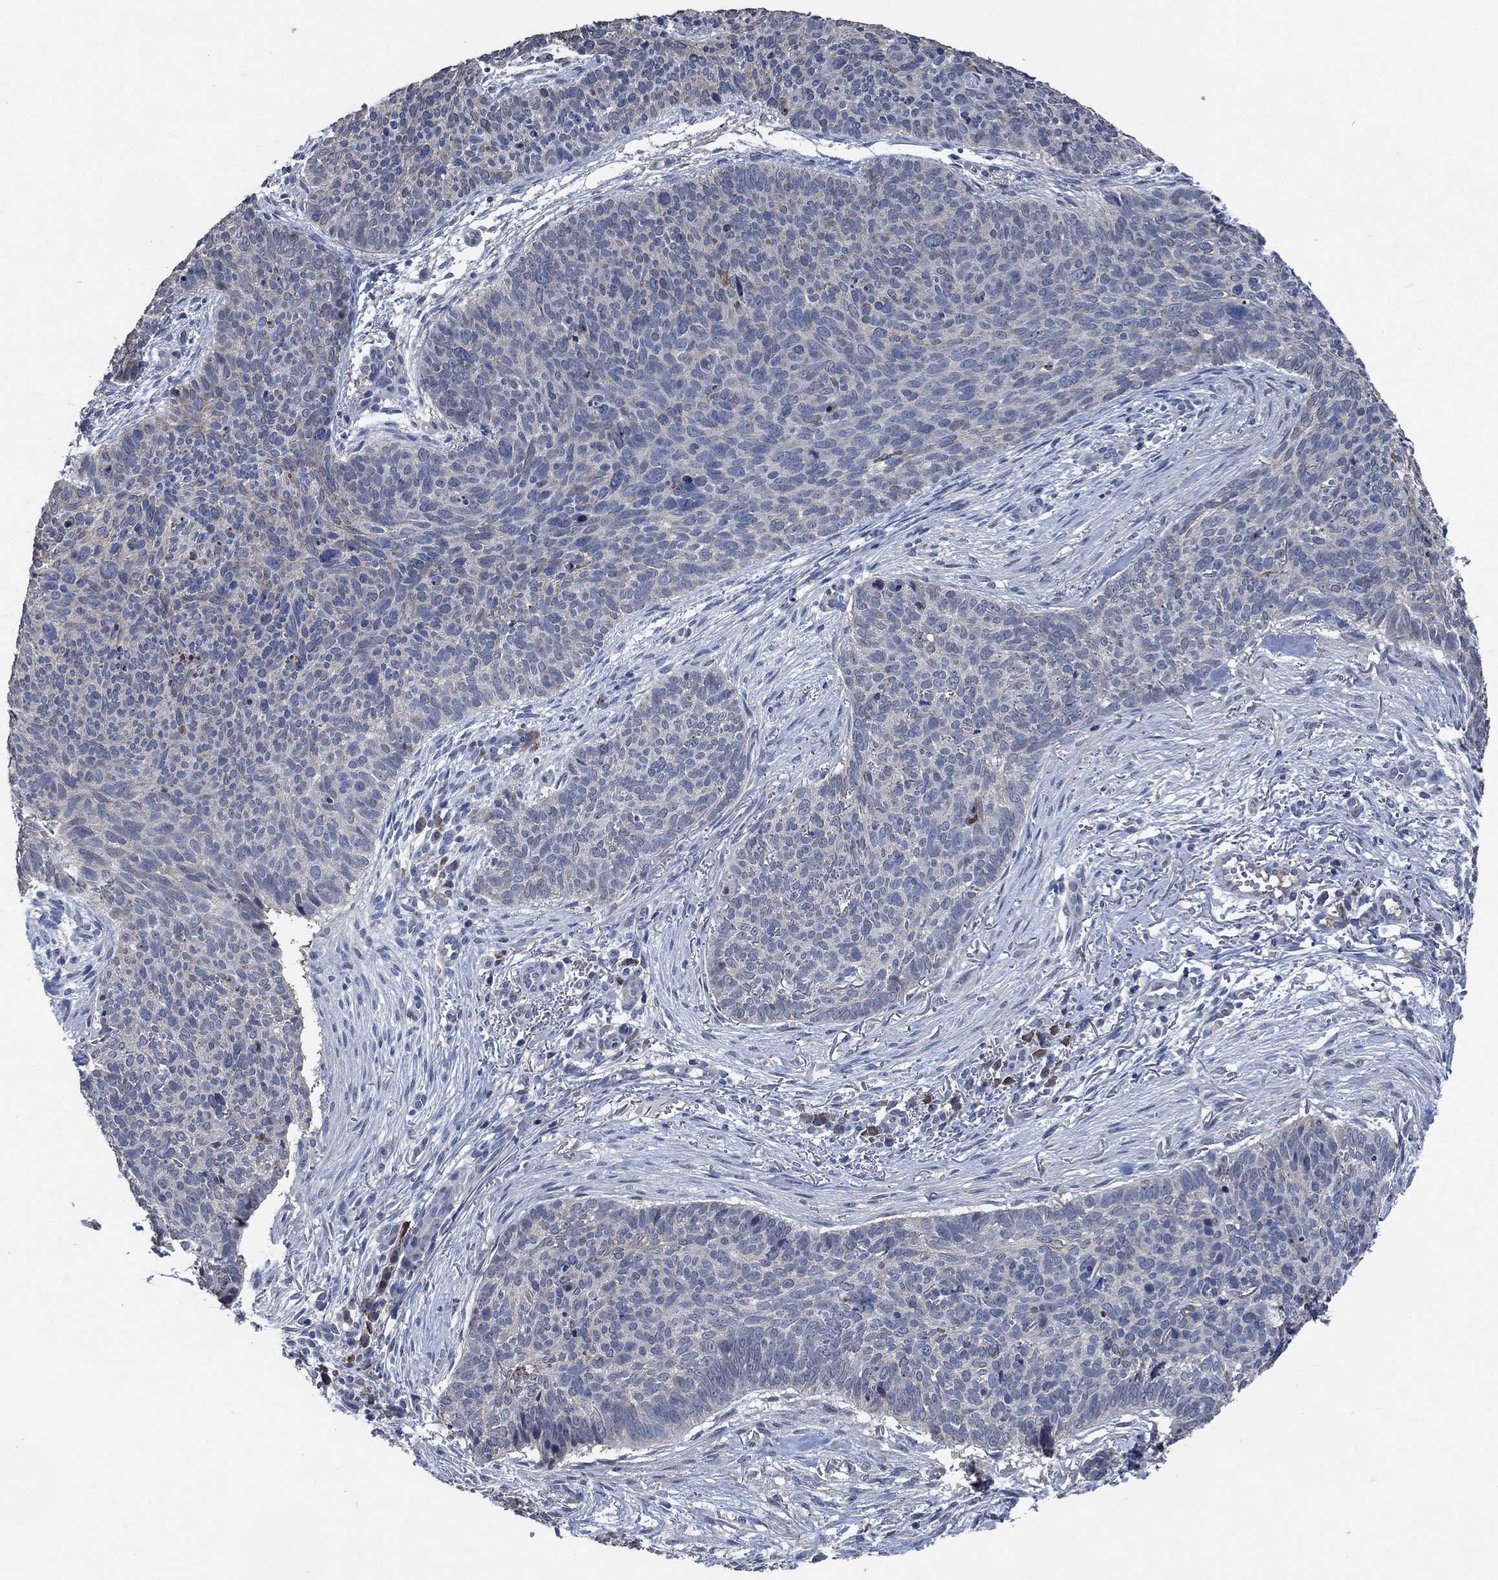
{"staining": {"intensity": "negative", "quantity": "none", "location": "none"}, "tissue": "skin cancer", "cell_type": "Tumor cells", "image_type": "cancer", "snomed": [{"axis": "morphology", "description": "Basal cell carcinoma"}, {"axis": "topography", "description": "Skin"}], "caption": "Immunohistochemistry (IHC) of human basal cell carcinoma (skin) shows no staining in tumor cells.", "gene": "OBSCN", "patient": {"sex": "male", "age": 64}}